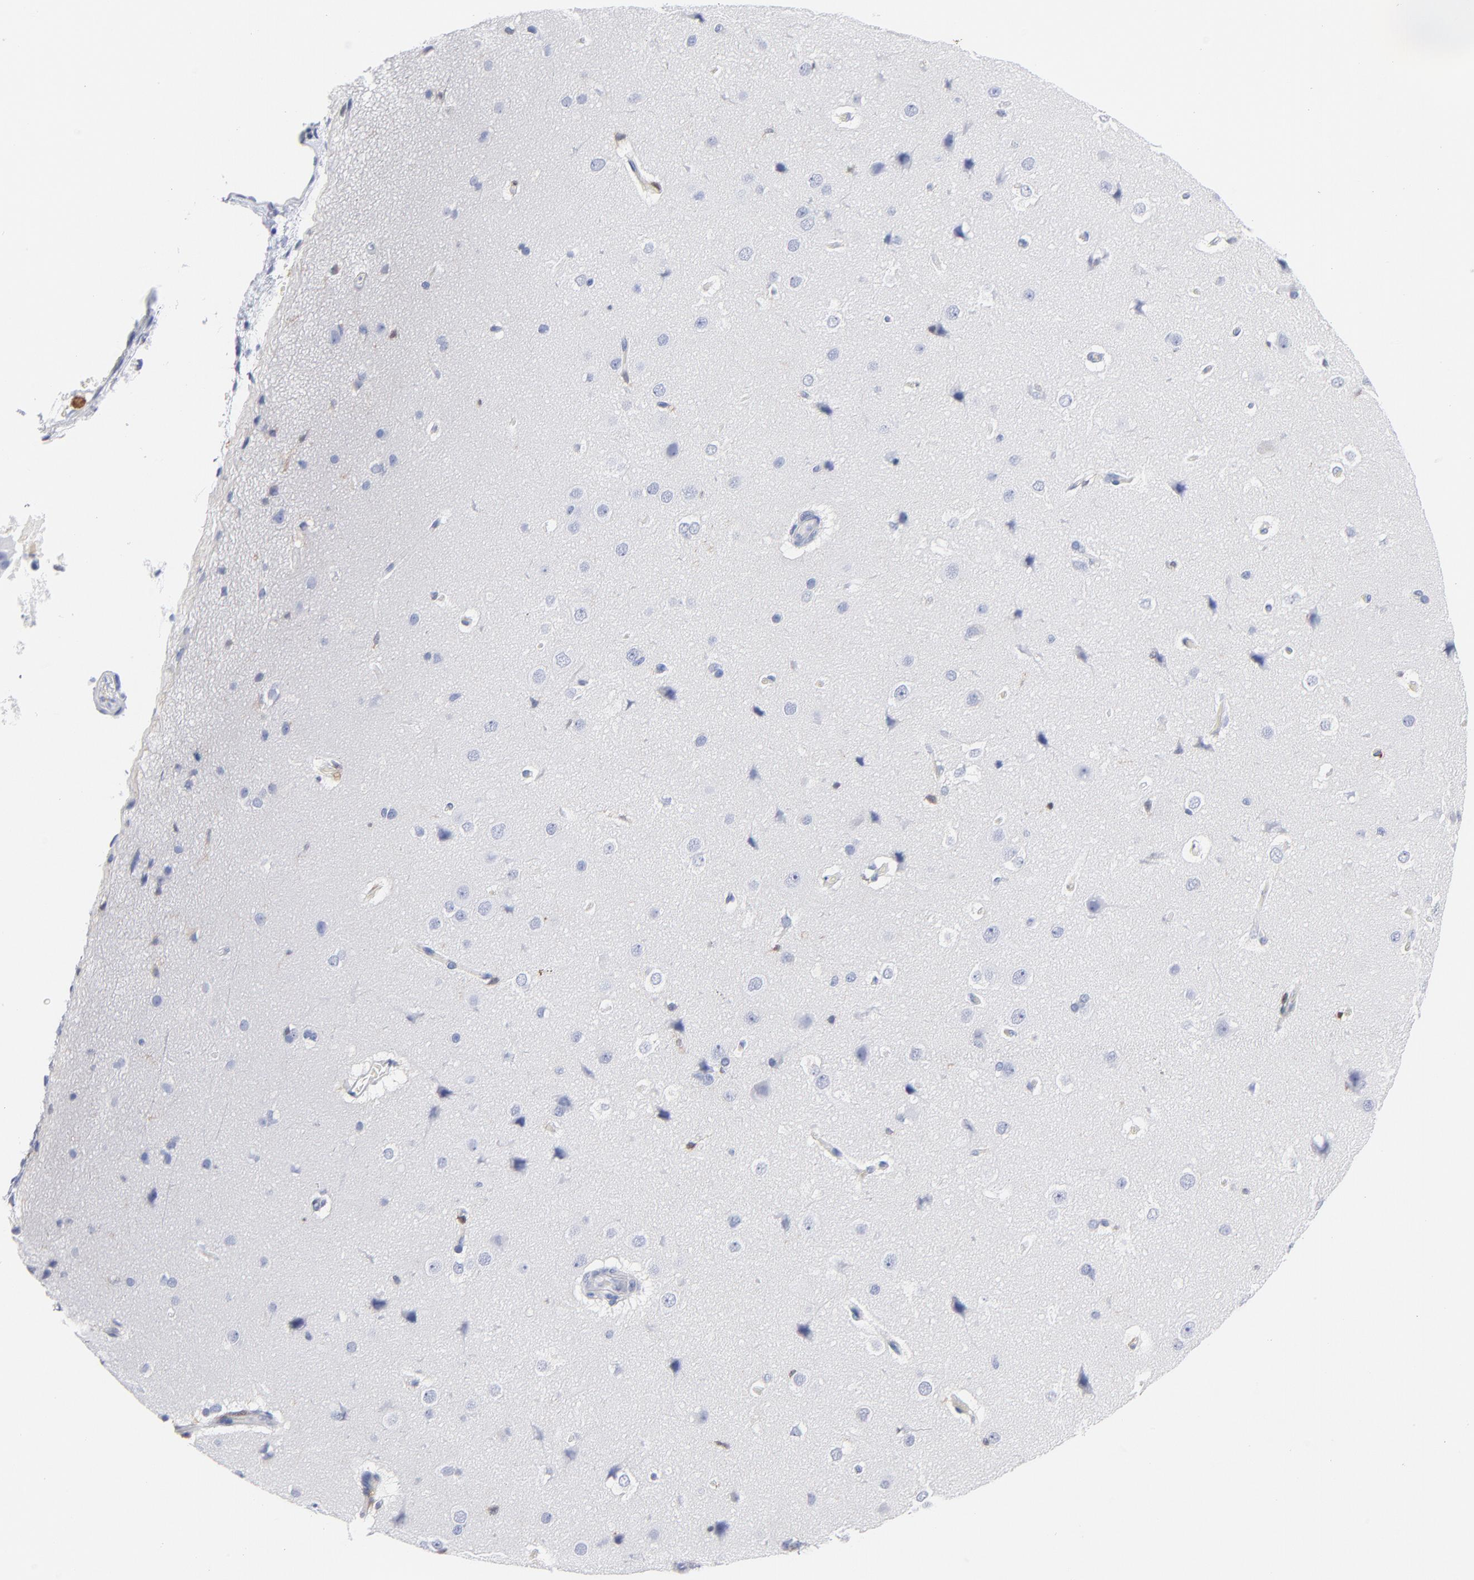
{"staining": {"intensity": "negative", "quantity": "none", "location": "none"}, "tissue": "cerebral cortex", "cell_type": "Endothelial cells", "image_type": "normal", "snomed": [{"axis": "morphology", "description": "Normal tissue, NOS"}, {"axis": "topography", "description": "Cerebral cortex"}], "caption": "IHC photomicrograph of normal cerebral cortex: cerebral cortex stained with DAB exhibits no significant protein staining in endothelial cells.", "gene": "IFIT2", "patient": {"sex": "female", "age": 45}}